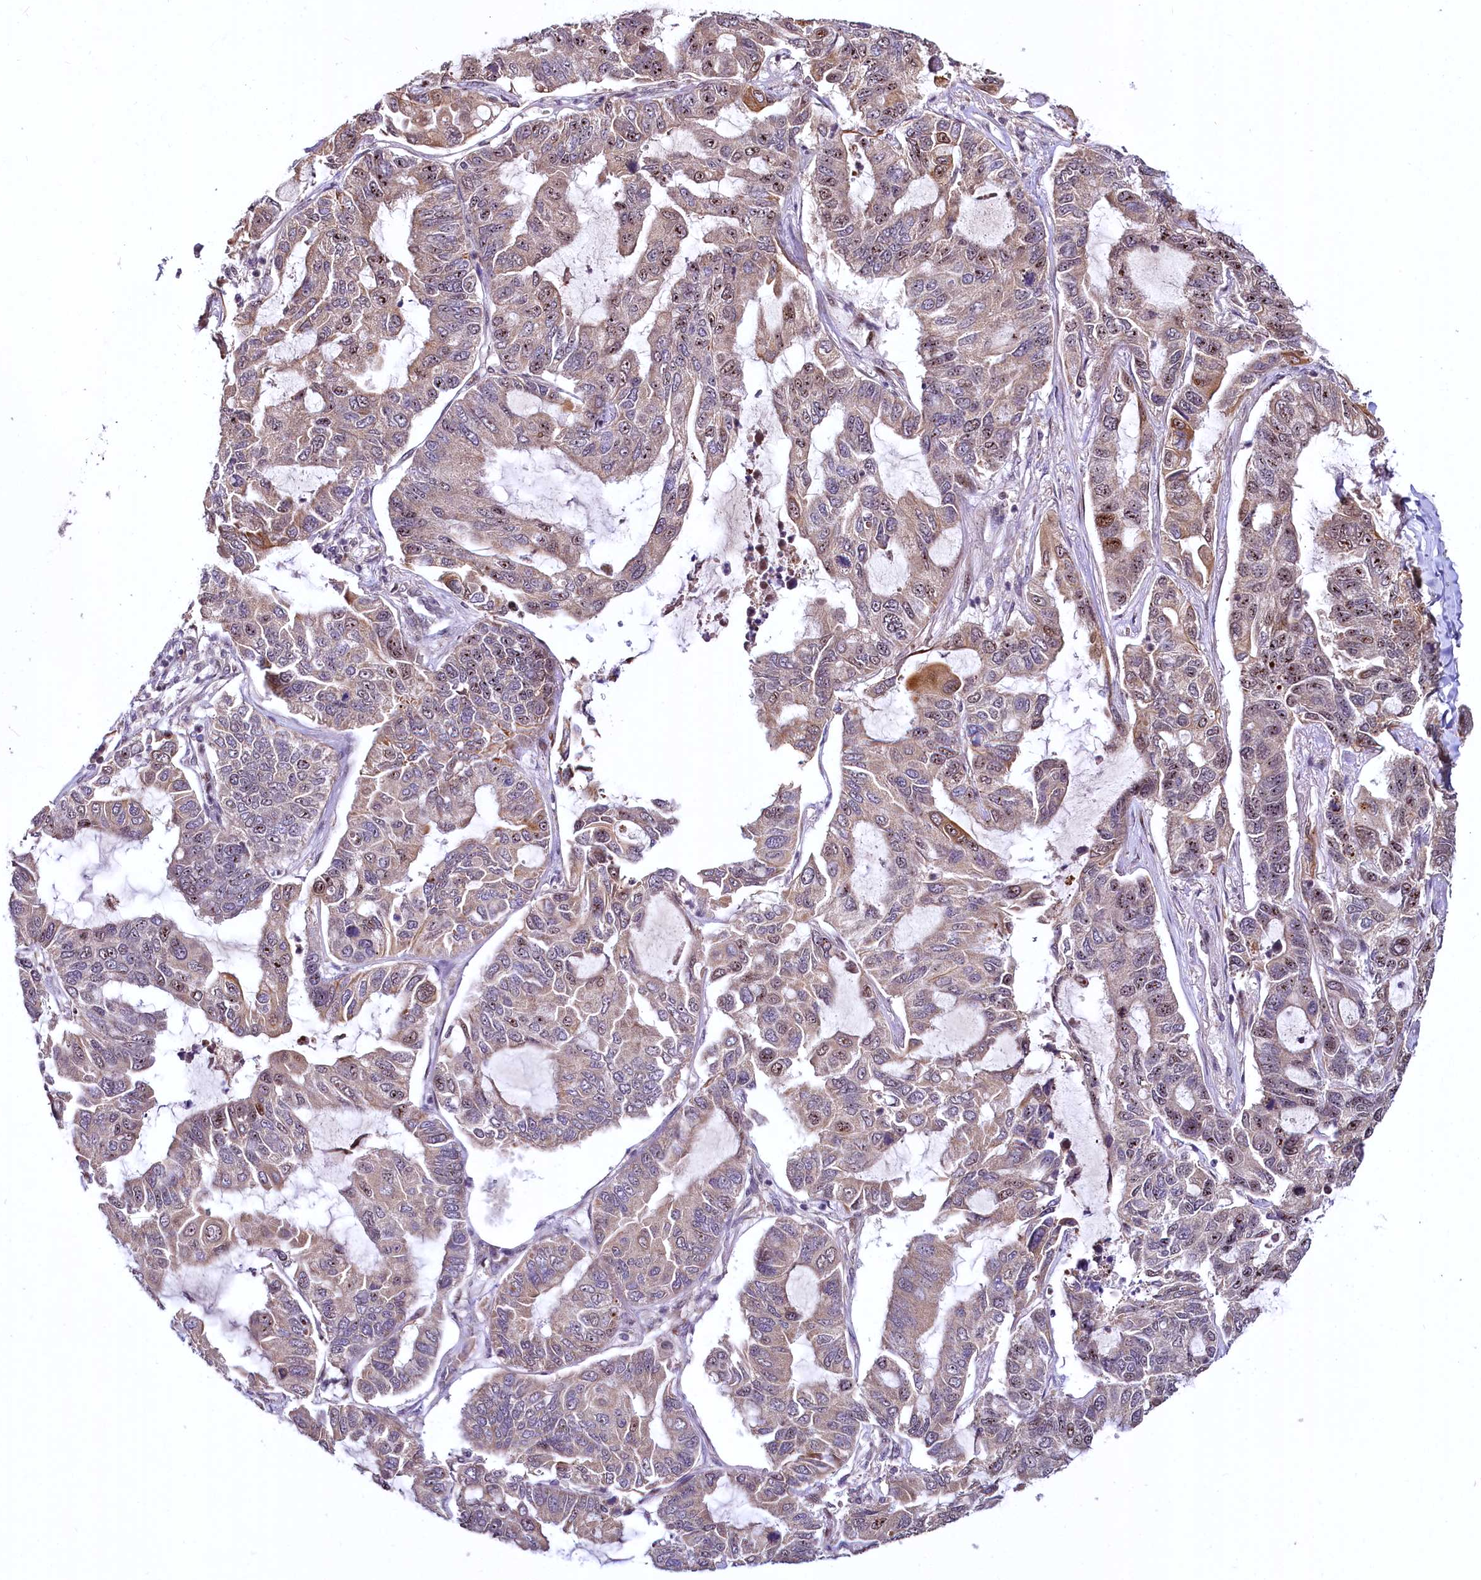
{"staining": {"intensity": "moderate", "quantity": "25%-75%", "location": "cytoplasmic/membranous,nuclear"}, "tissue": "lung cancer", "cell_type": "Tumor cells", "image_type": "cancer", "snomed": [{"axis": "morphology", "description": "Adenocarcinoma, NOS"}, {"axis": "topography", "description": "Lung"}], "caption": "Moderate cytoplasmic/membranous and nuclear staining for a protein is present in about 25%-75% of tumor cells of adenocarcinoma (lung) using immunohistochemistry.", "gene": "N4BP2L1", "patient": {"sex": "male", "age": 64}}